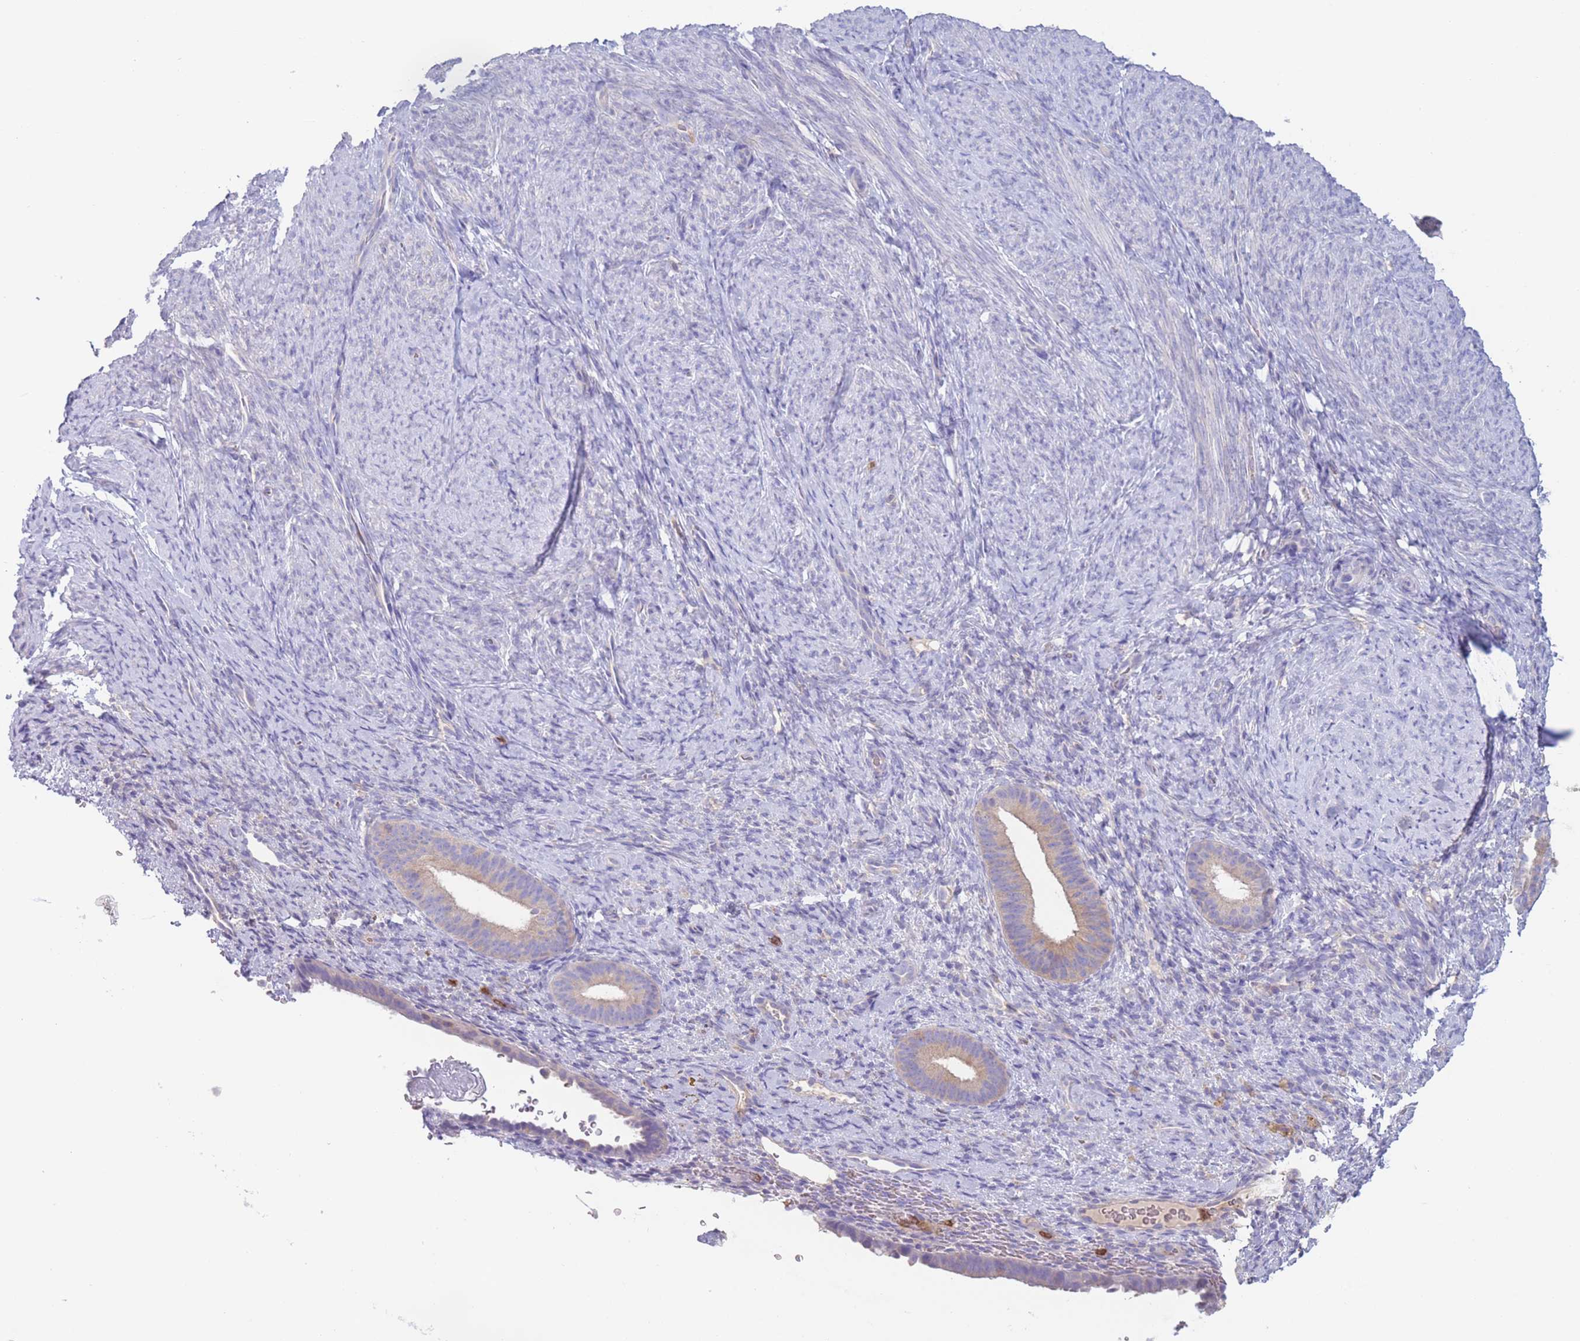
{"staining": {"intensity": "negative", "quantity": "none", "location": "none"}, "tissue": "endometrium", "cell_type": "Cells in endometrial stroma", "image_type": "normal", "snomed": [{"axis": "morphology", "description": "Normal tissue, NOS"}, {"axis": "topography", "description": "Endometrium"}], "caption": "Protein analysis of unremarkable endometrium displays no significant positivity in cells in endometrial stroma.", "gene": "ST3GAL4", "patient": {"sex": "female", "age": 65}}